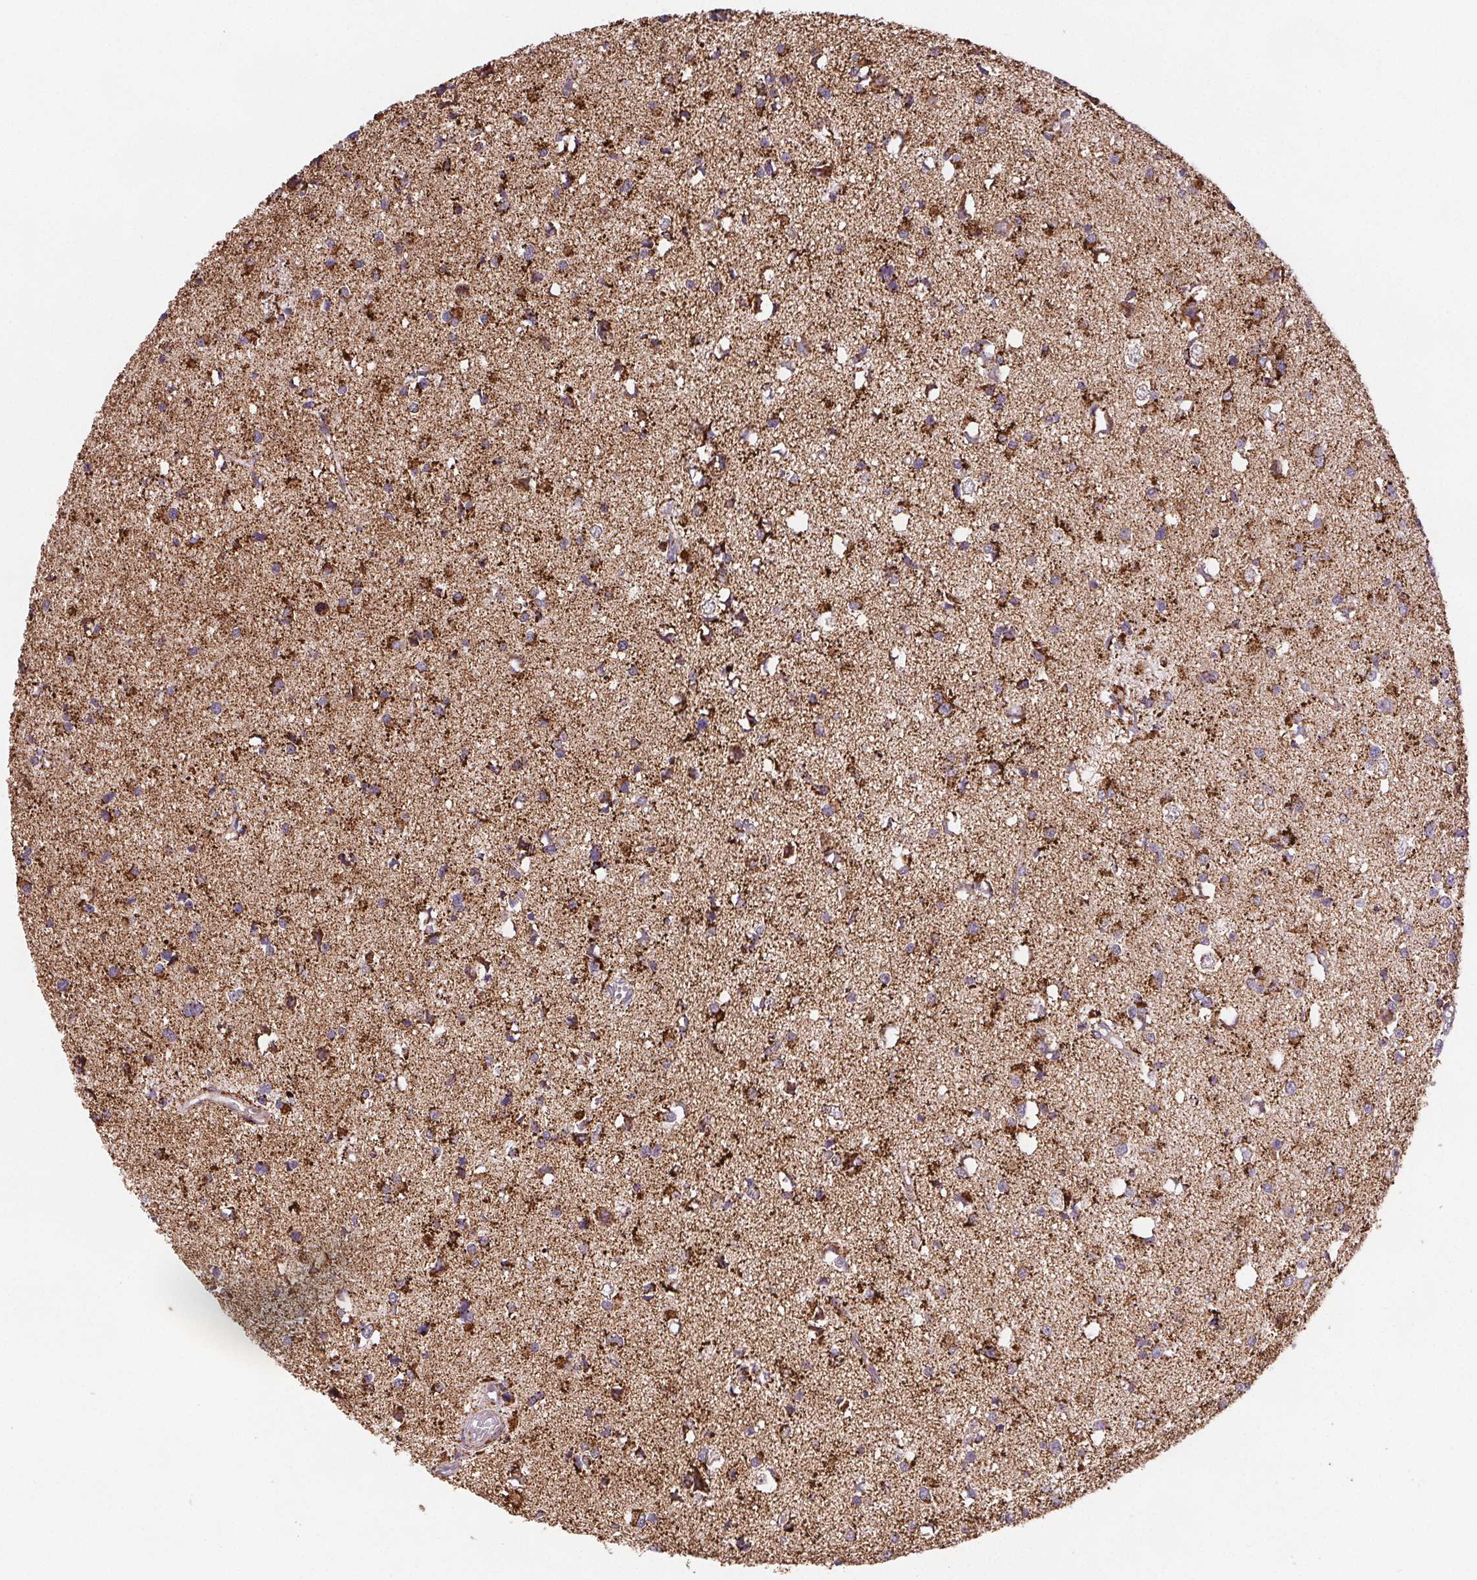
{"staining": {"intensity": "strong", "quantity": ">75%", "location": "cytoplasmic/membranous"}, "tissue": "glioma", "cell_type": "Tumor cells", "image_type": "cancer", "snomed": [{"axis": "morphology", "description": "Glioma, malignant, High grade"}, {"axis": "topography", "description": "Brain"}], "caption": "Tumor cells display high levels of strong cytoplasmic/membranous staining in about >75% of cells in human malignant glioma (high-grade).", "gene": "NIPSNAP2", "patient": {"sex": "male", "age": 54}}